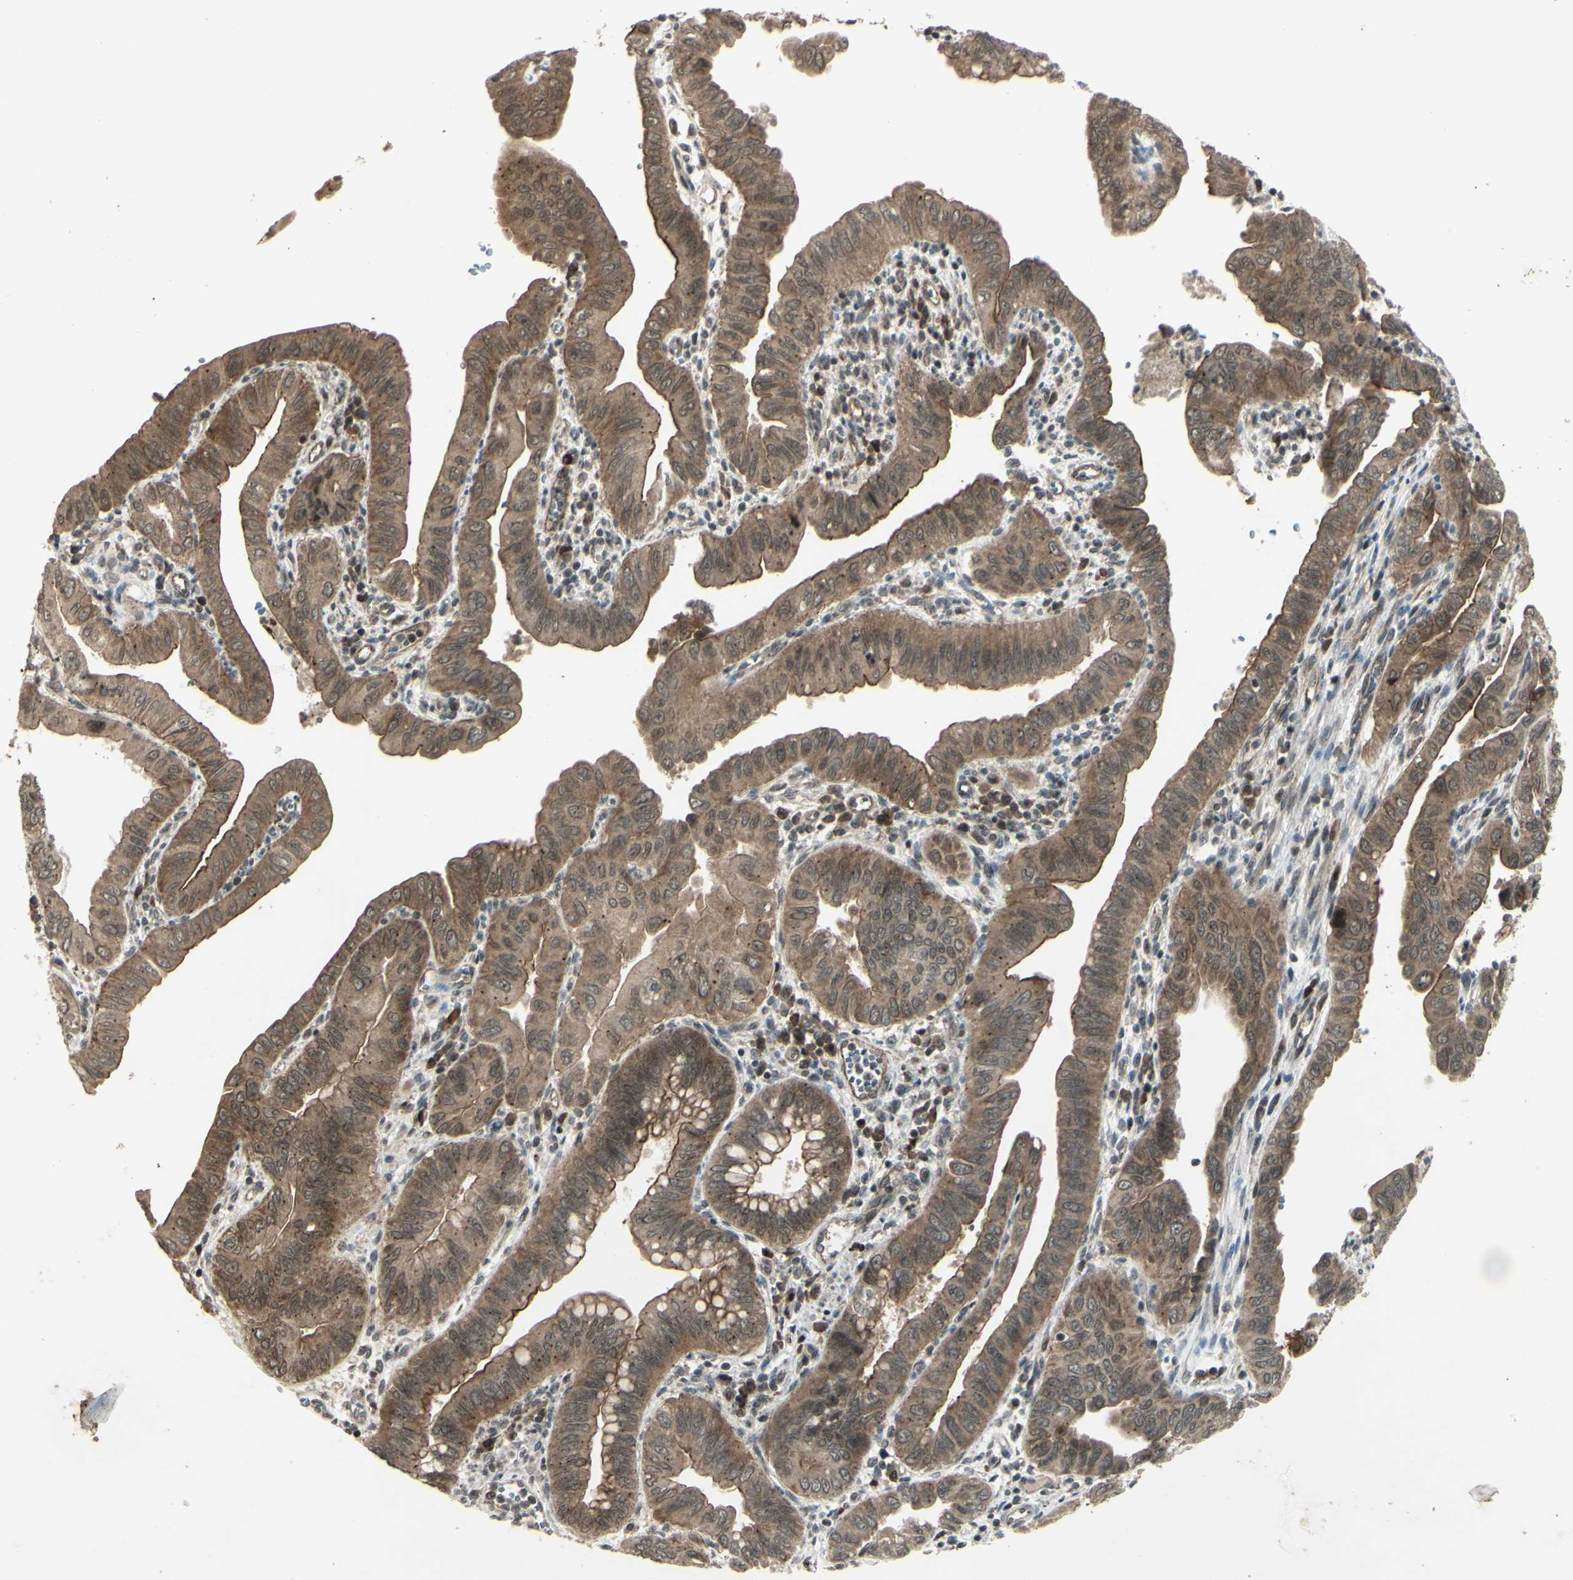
{"staining": {"intensity": "moderate", "quantity": ">75%", "location": "cytoplasmic/membranous"}, "tissue": "pancreatic cancer", "cell_type": "Tumor cells", "image_type": "cancer", "snomed": [{"axis": "morphology", "description": "Normal tissue, NOS"}, {"axis": "topography", "description": "Lymph node"}], "caption": "This photomicrograph displays pancreatic cancer stained with immunohistochemistry to label a protein in brown. The cytoplasmic/membranous of tumor cells show moderate positivity for the protein. Nuclei are counter-stained blue.", "gene": "BLNK", "patient": {"sex": "male", "age": 50}}